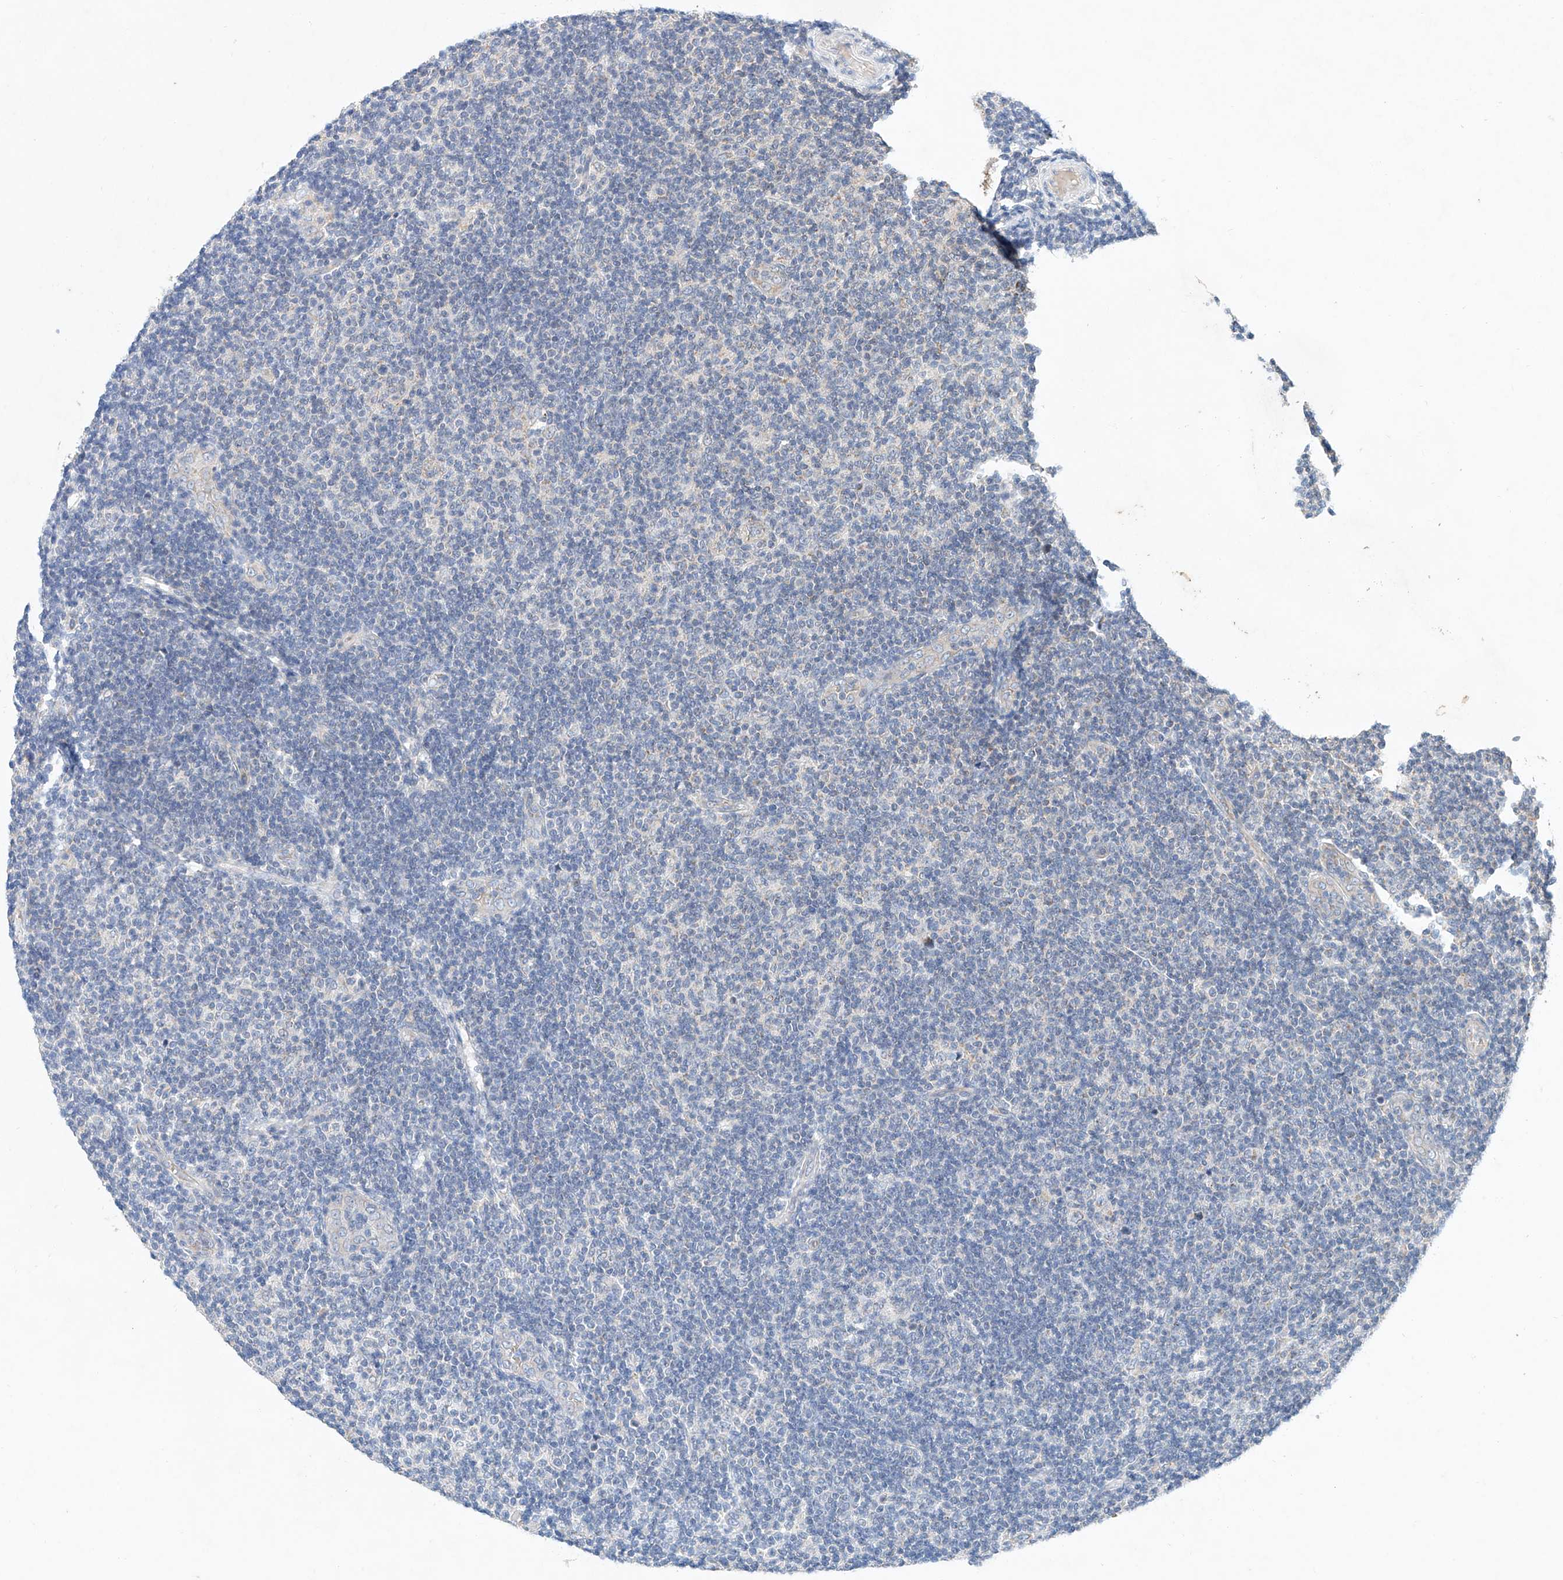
{"staining": {"intensity": "negative", "quantity": "none", "location": "none"}, "tissue": "lymphoma", "cell_type": "Tumor cells", "image_type": "cancer", "snomed": [{"axis": "morphology", "description": "Malignant lymphoma, non-Hodgkin's type, Low grade"}, {"axis": "topography", "description": "Lymph node"}], "caption": "Tumor cells show no significant expression in low-grade malignant lymphoma, non-Hodgkin's type.", "gene": "FASTK", "patient": {"sex": "male", "age": 83}}